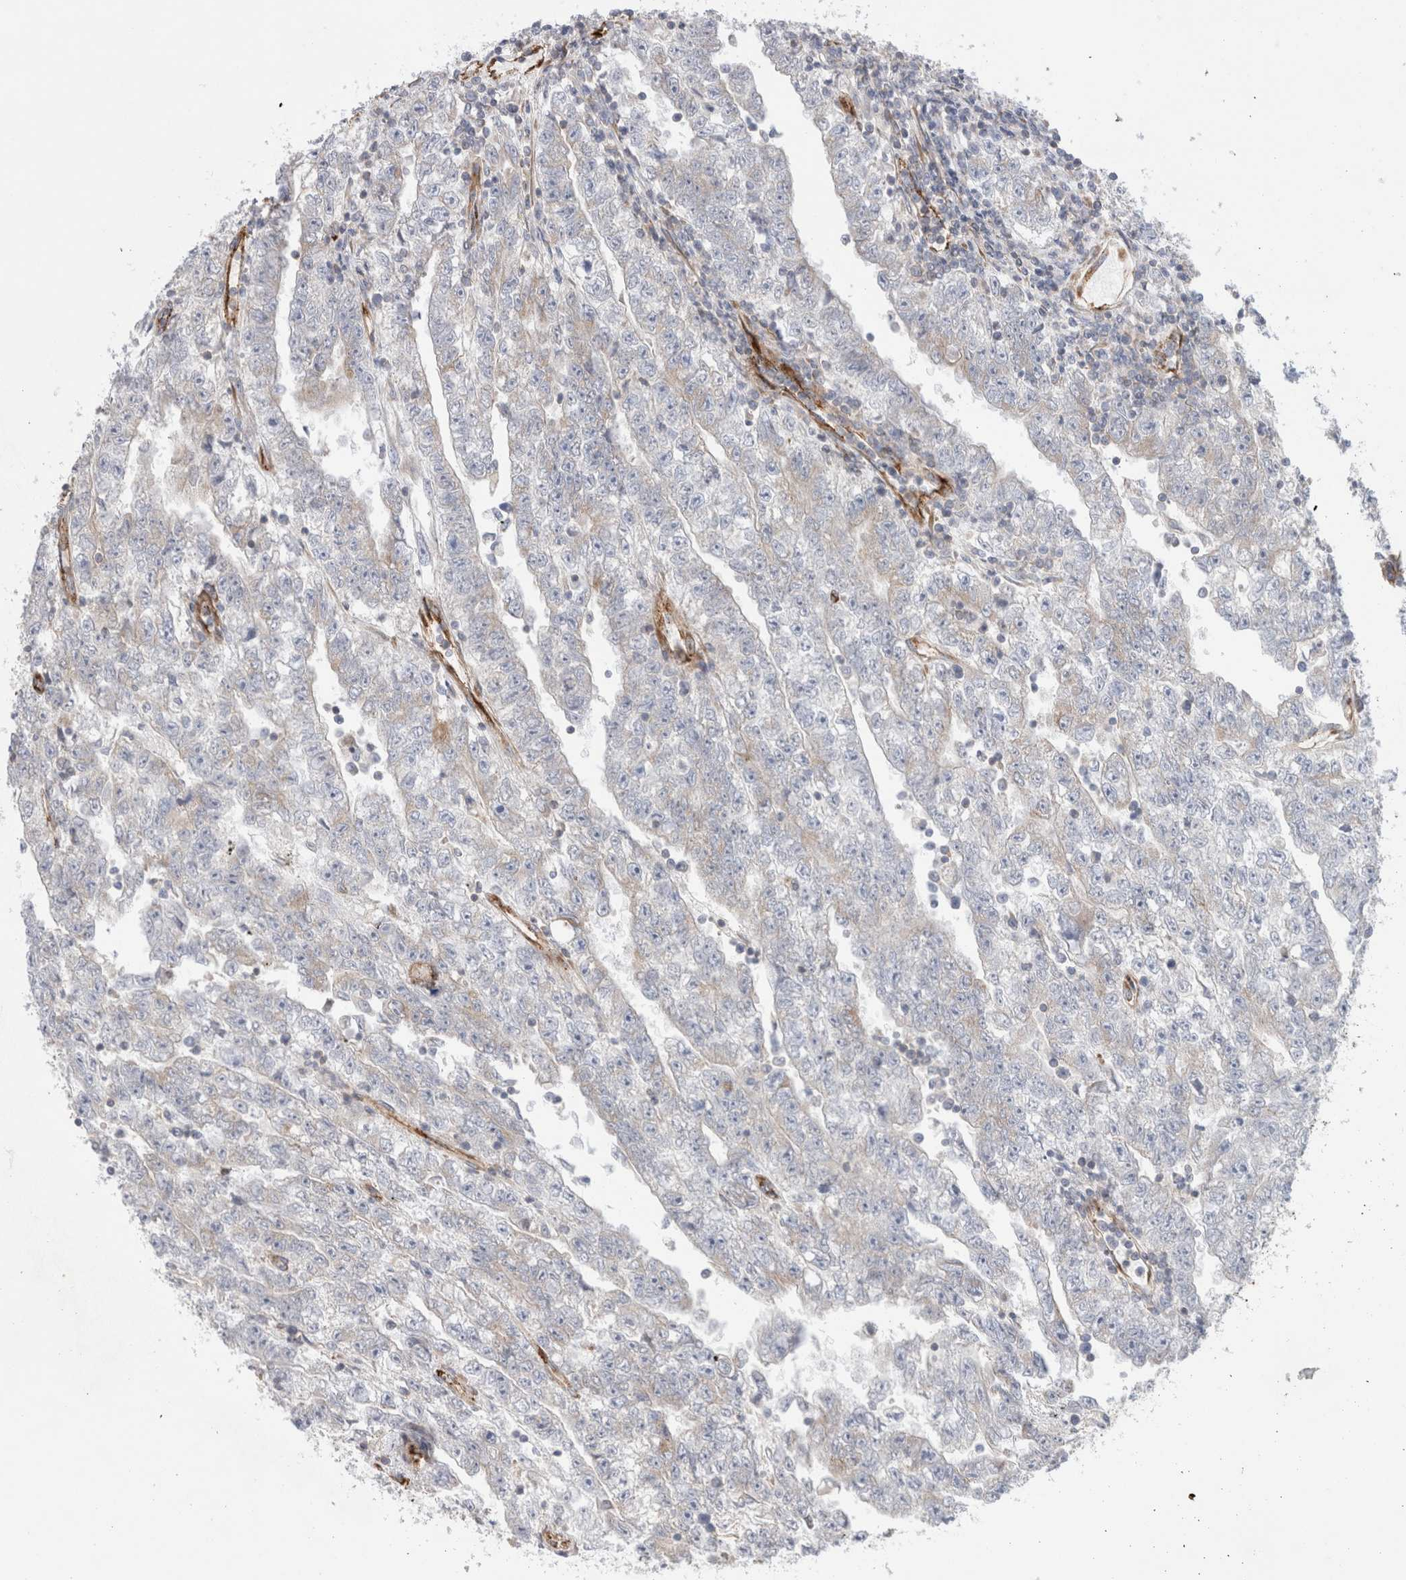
{"staining": {"intensity": "negative", "quantity": "none", "location": "none"}, "tissue": "testis cancer", "cell_type": "Tumor cells", "image_type": "cancer", "snomed": [{"axis": "morphology", "description": "Carcinoma, Embryonal, NOS"}, {"axis": "topography", "description": "Testis"}], "caption": "An immunohistochemistry (IHC) micrograph of embryonal carcinoma (testis) is shown. There is no staining in tumor cells of embryonal carcinoma (testis).", "gene": "CNPY4", "patient": {"sex": "male", "age": 25}}